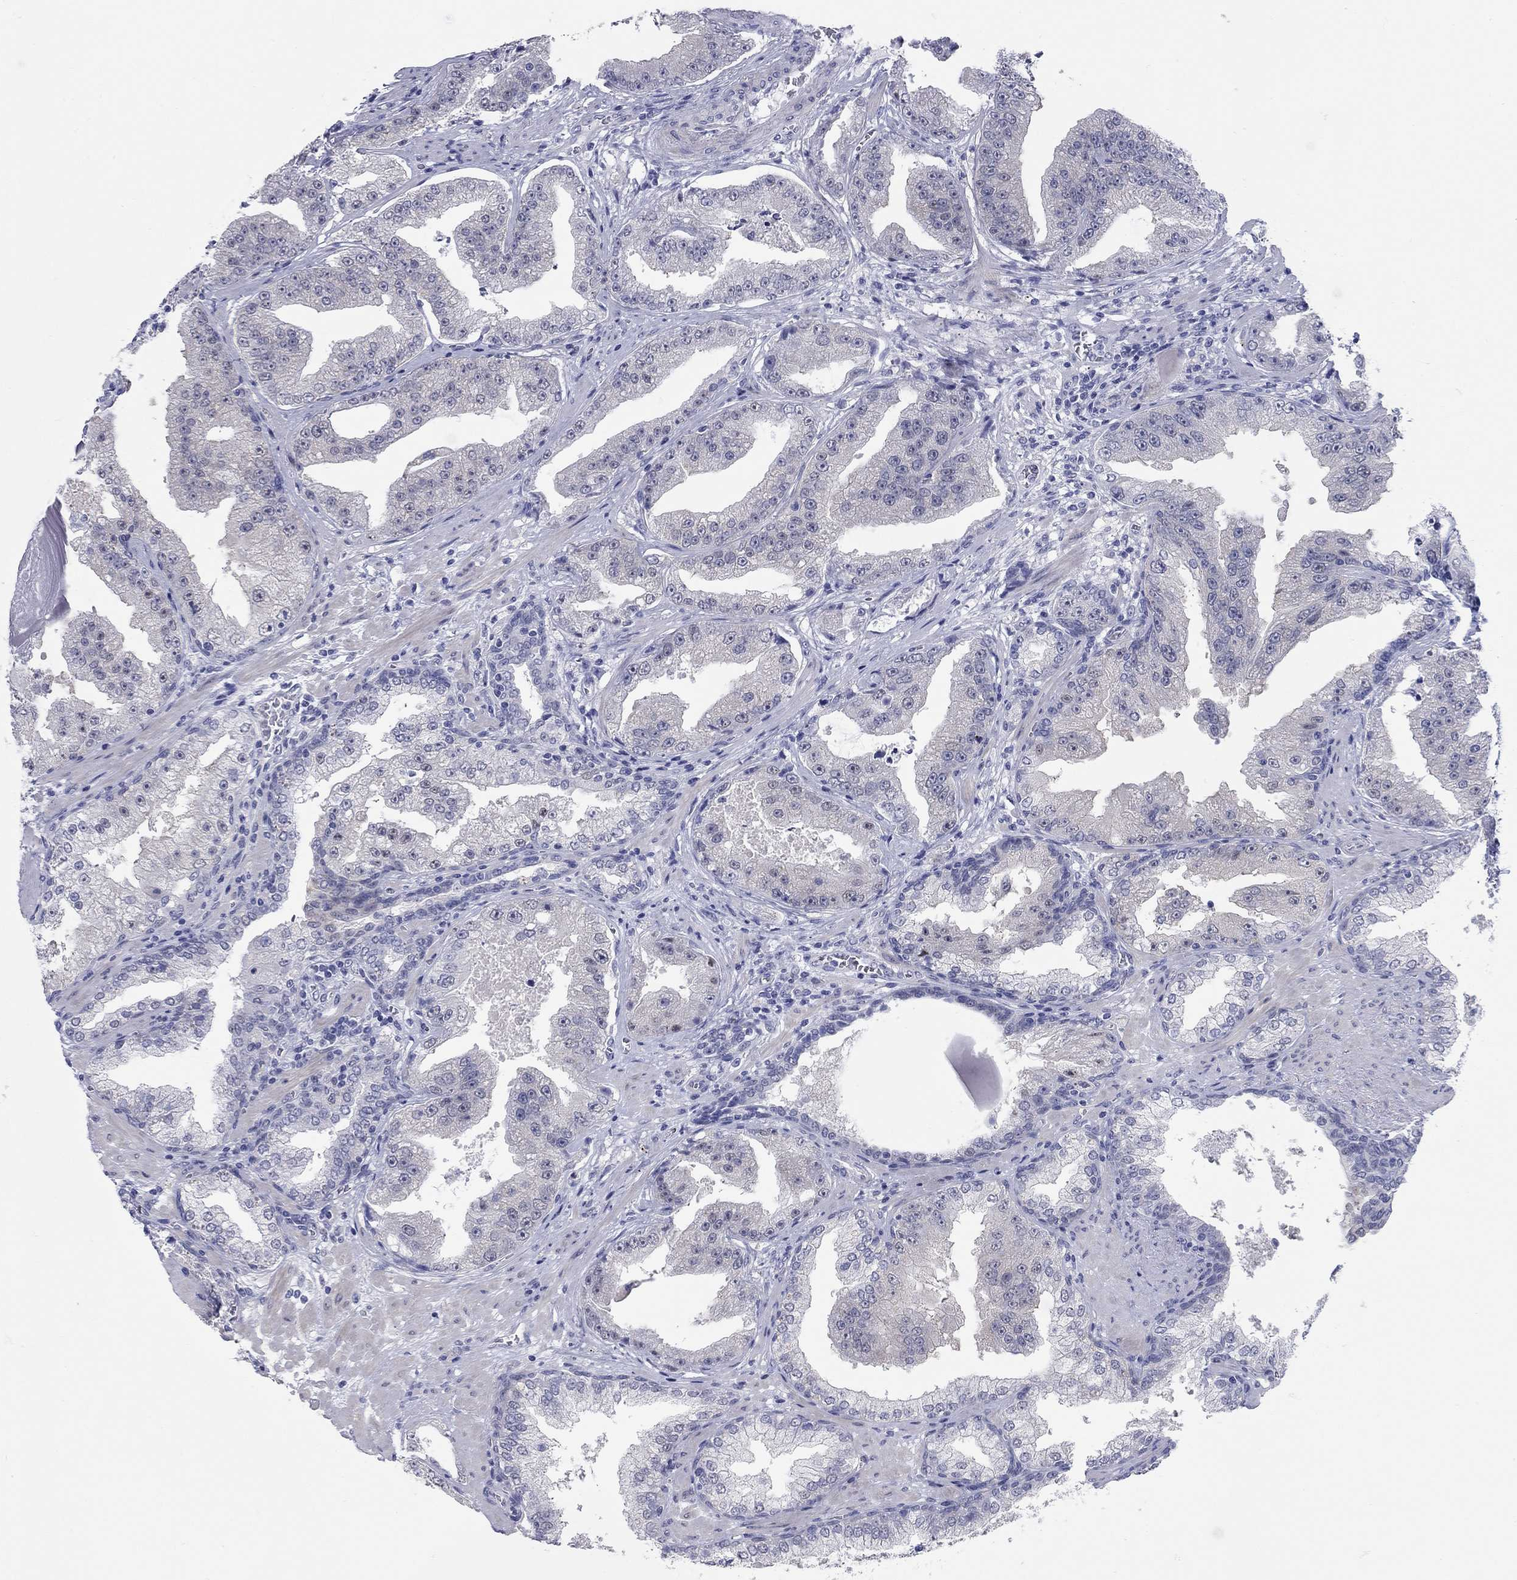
{"staining": {"intensity": "negative", "quantity": "none", "location": "none"}, "tissue": "prostate cancer", "cell_type": "Tumor cells", "image_type": "cancer", "snomed": [{"axis": "morphology", "description": "Adenocarcinoma, Low grade"}, {"axis": "topography", "description": "Prostate"}], "caption": "A histopathology image of human low-grade adenocarcinoma (prostate) is negative for staining in tumor cells.", "gene": "WASF3", "patient": {"sex": "male", "age": 62}}